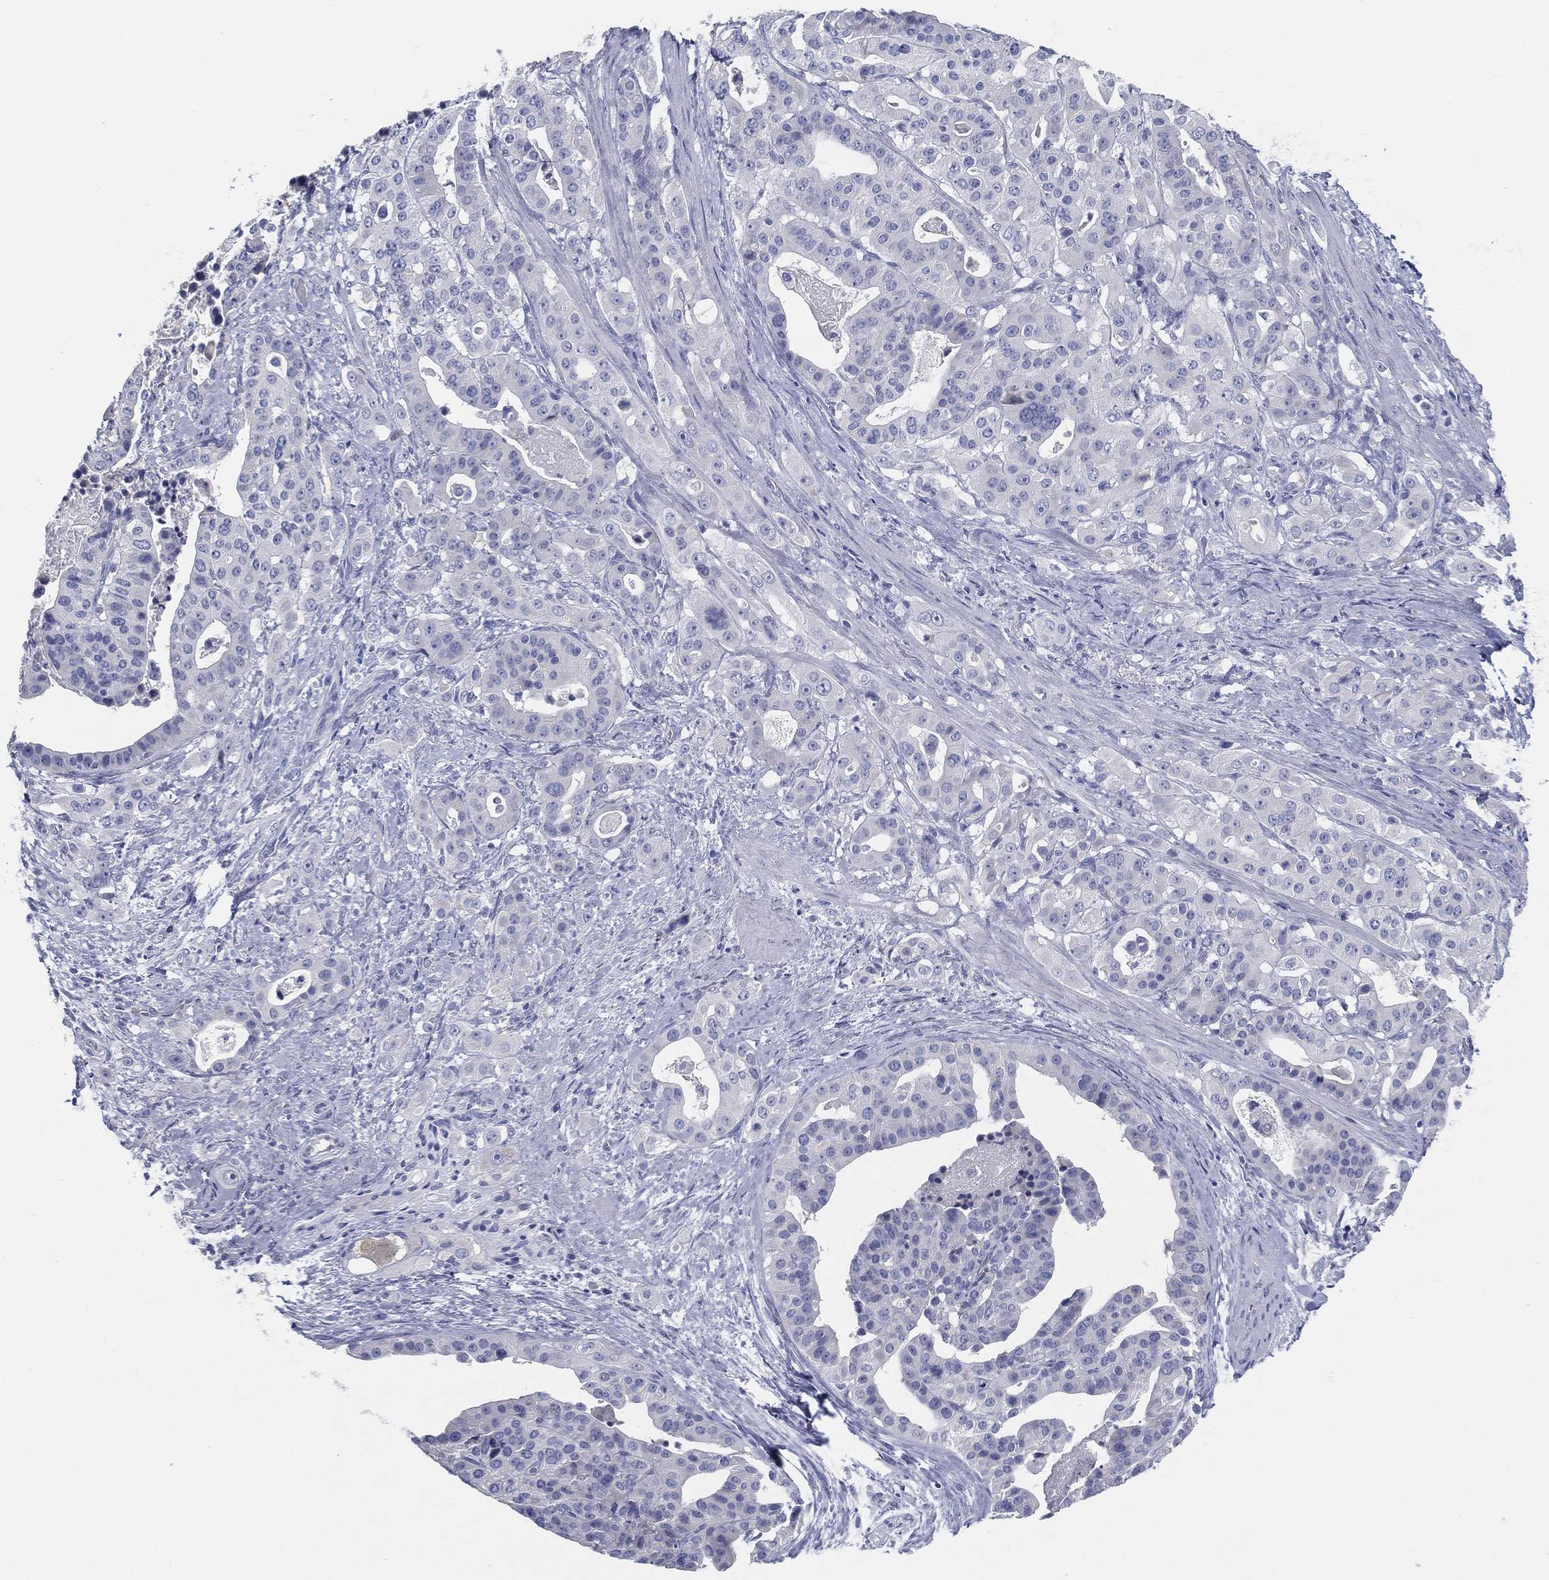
{"staining": {"intensity": "negative", "quantity": "none", "location": "none"}, "tissue": "stomach cancer", "cell_type": "Tumor cells", "image_type": "cancer", "snomed": [{"axis": "morphology", "description": "Adenocarcinoma, NOS"}, {"axis": "topography", "description": "Stomach"}], "caption": "The micrograph reveals no significant expression in tumor cells of stomach adenocarcinoma.", "gene": "STS", "patient": {"sex": "male", "age": 48}}